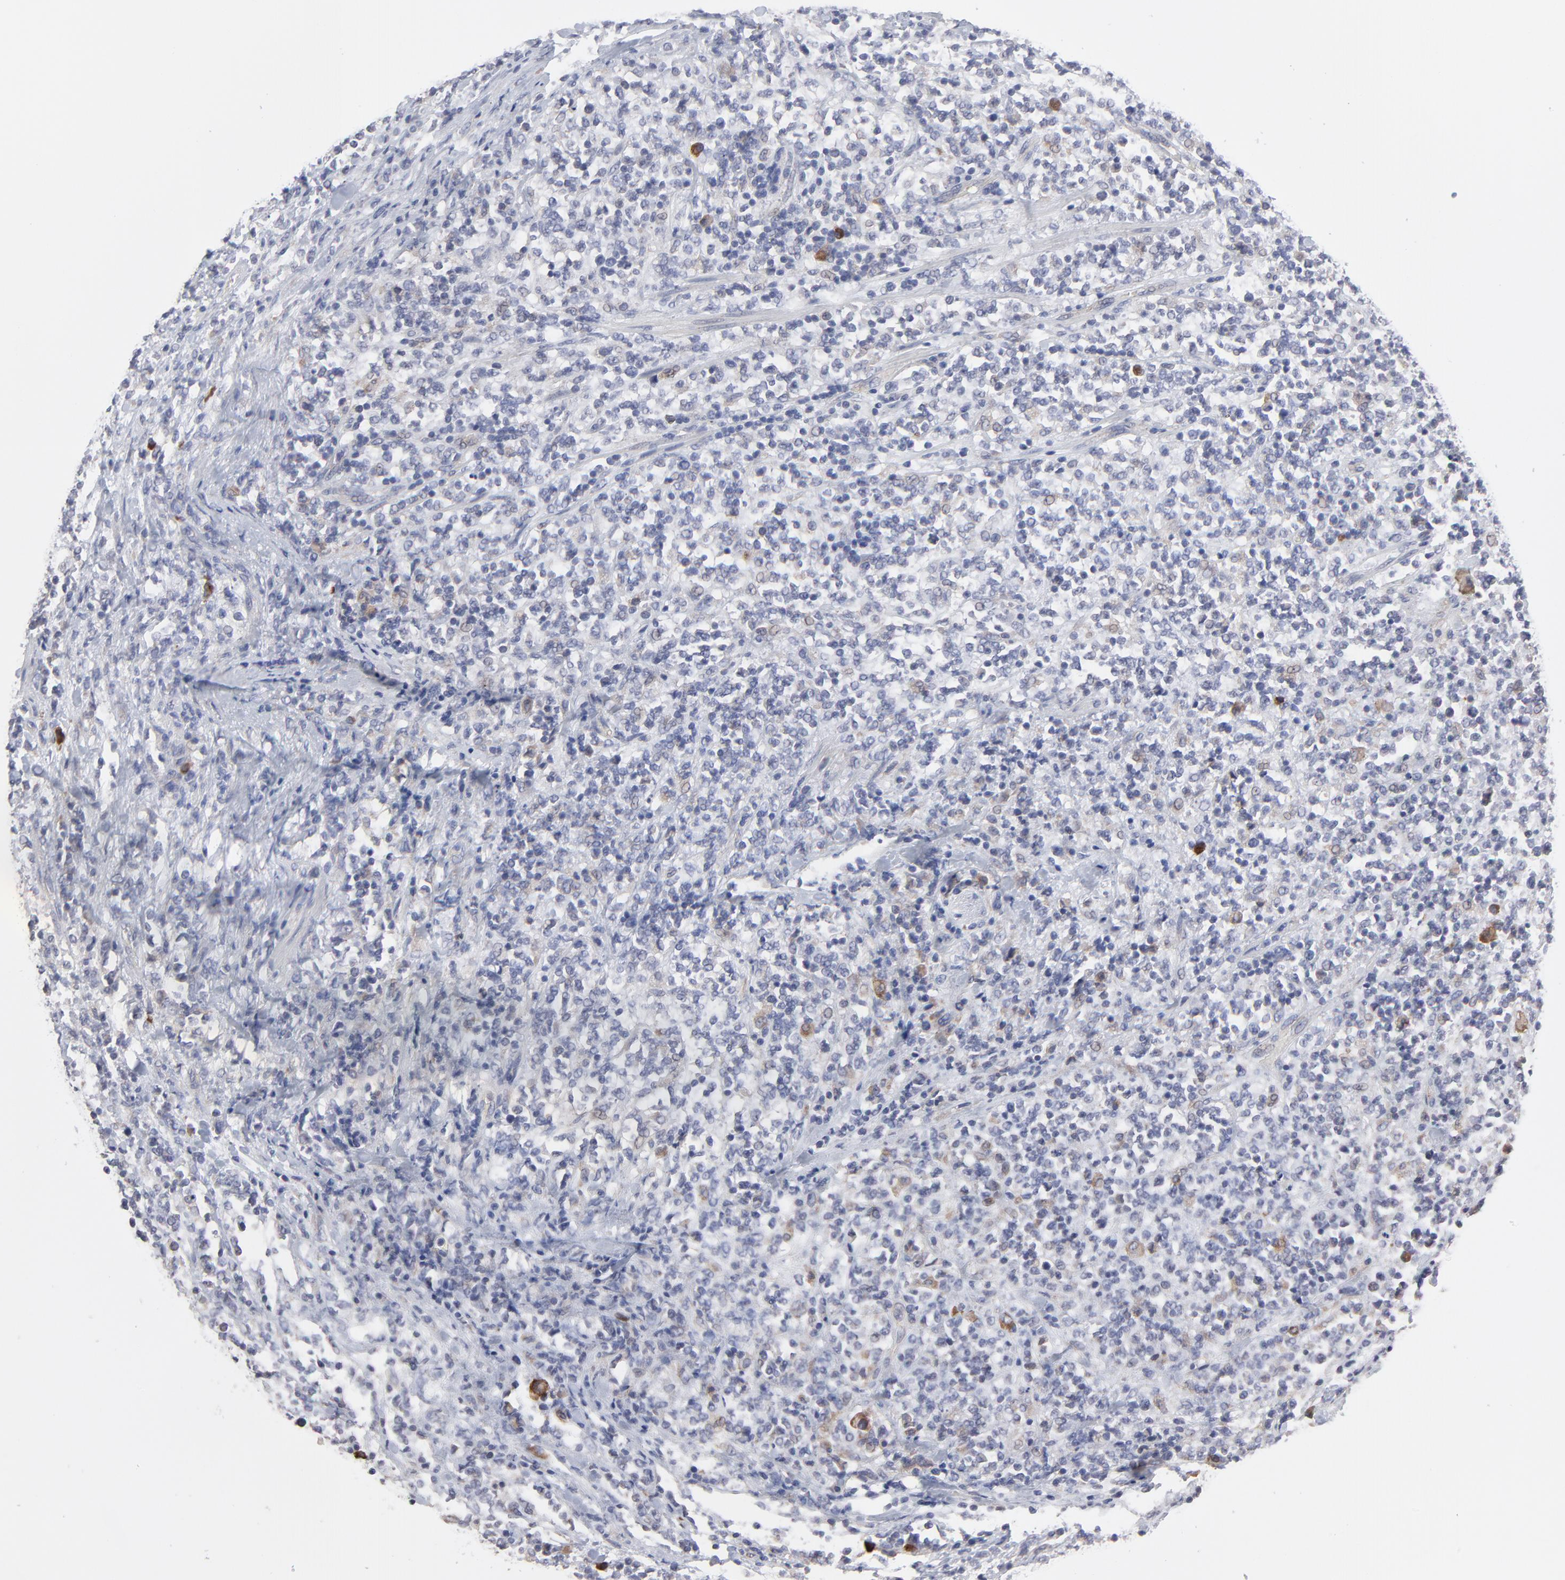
{"staining": {"intensity": "moderate", "quantity": "<25%", "location": "cytoplasmic/membranous"}, "tissue": "lymphoma", "cell_type": "Tumor cells", "image_type": "cancer", "snomed": [{"axis": "morphology", "description": "Malignant lymphoma, non-Hodgkin's type, High grade"}, {"axis": "topography", "description": "Soft tissue"}], "caption": "High-grade malignant lymphoma, non-Hodgkin's type stained for a protein (brown) exhibits moderate cytoplasmic/membranous positive staining in about <25% of tumor cells.", "gene": "TRIM22", "patient": {"sex": "male", "age": 18}}